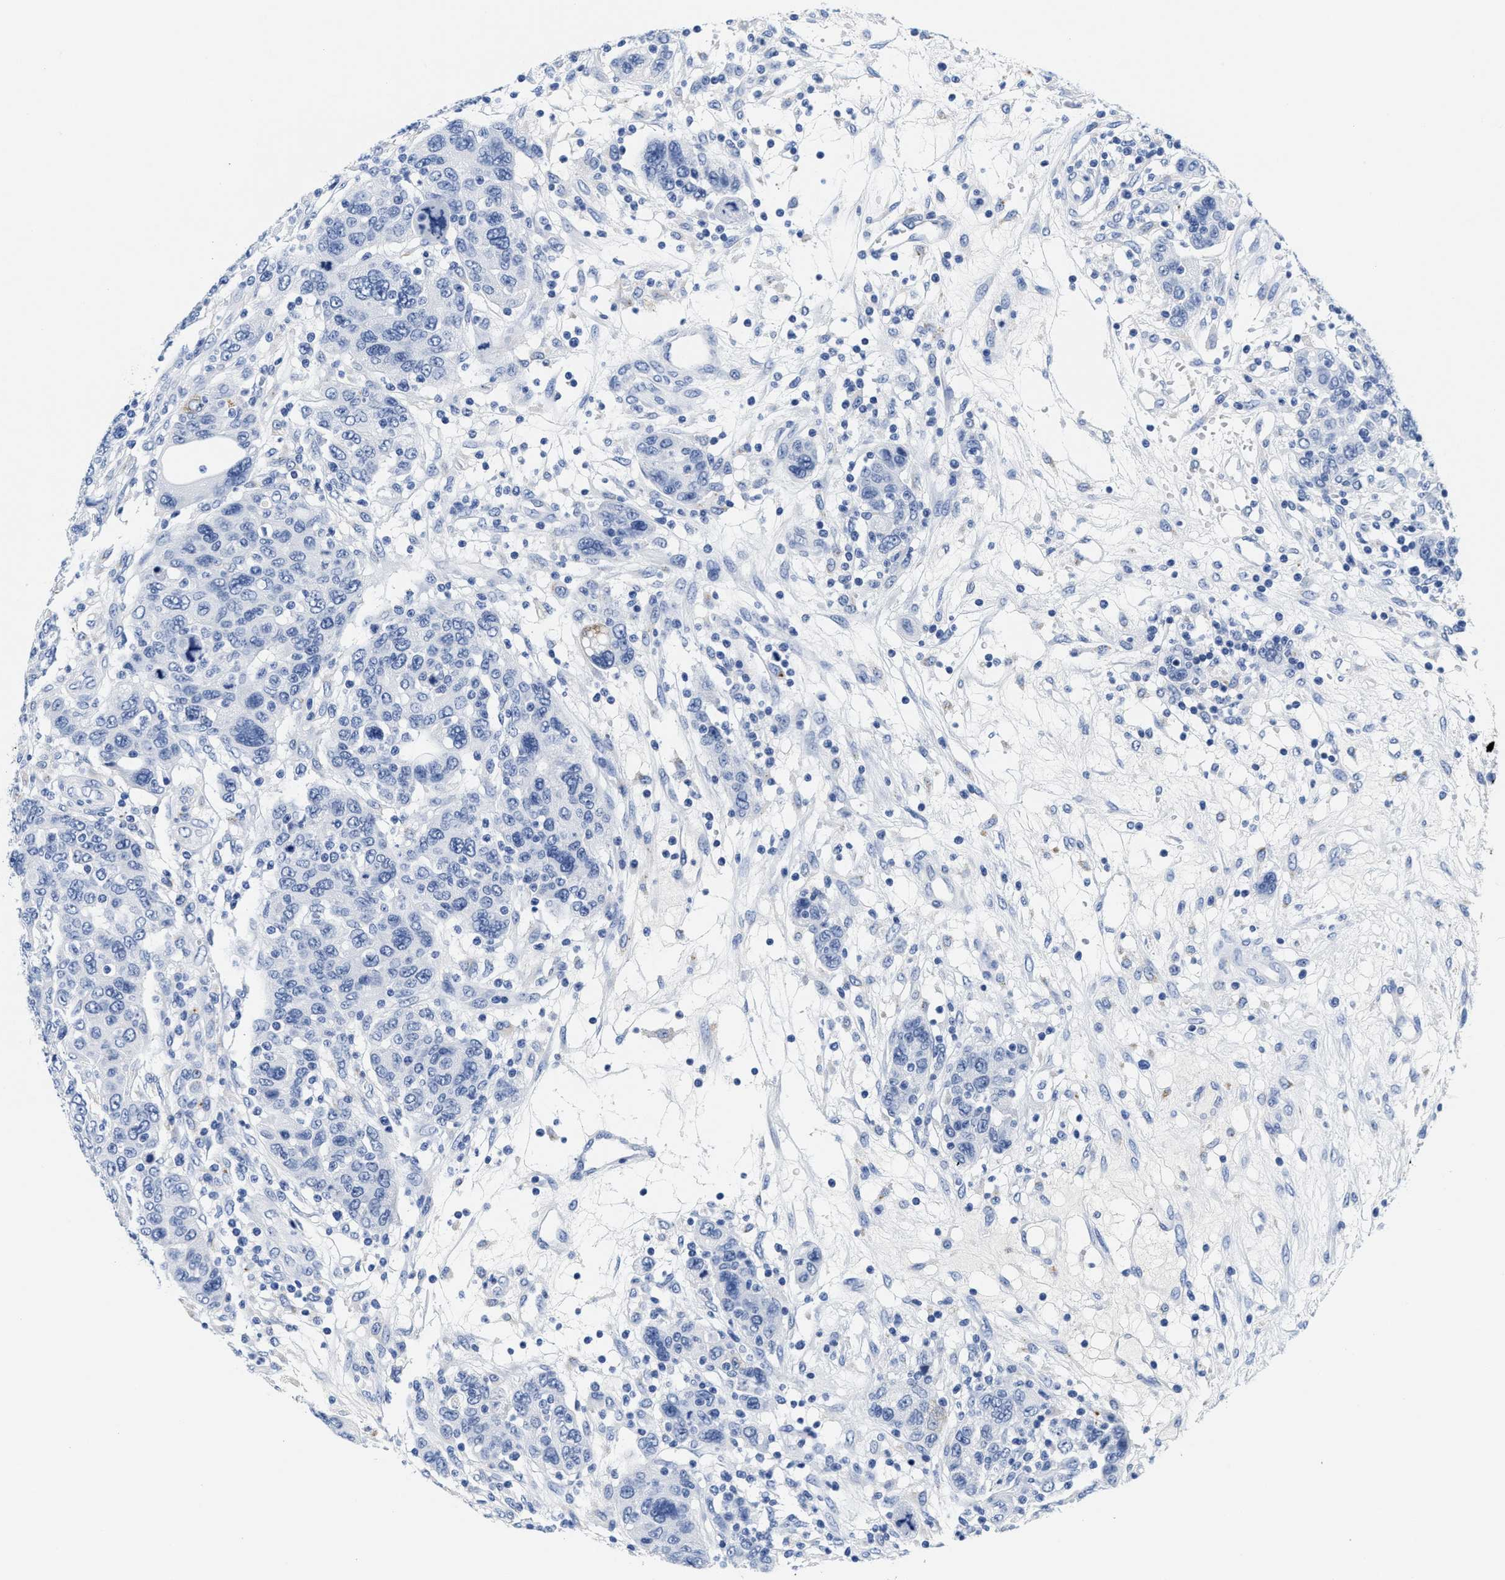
{"staining": {"intensity": "negative", "quantity": "none", "location": "none"}, "tissue": "breast cancer", "cell_type": "Tumor cells", "image_type": "cancer", "snomed": [{"axis": "morphology", "description": "Duct carcinoma"}, {"axis": "topography", "description": "Breast"}], "caption": "This histopathology image is of breast cancer (intraductal carcinoma) stained with immunohistochemistry (IHC) to label a protein in brown with the nuclei are counter-stained blue. There is no expression in tumor cells. (DAB immunohistochemistry (IHC) visualized using brightfield microscopy, high magnification).", "gene": "TTC3", "patient": {"sex": "female", "age": 37}}